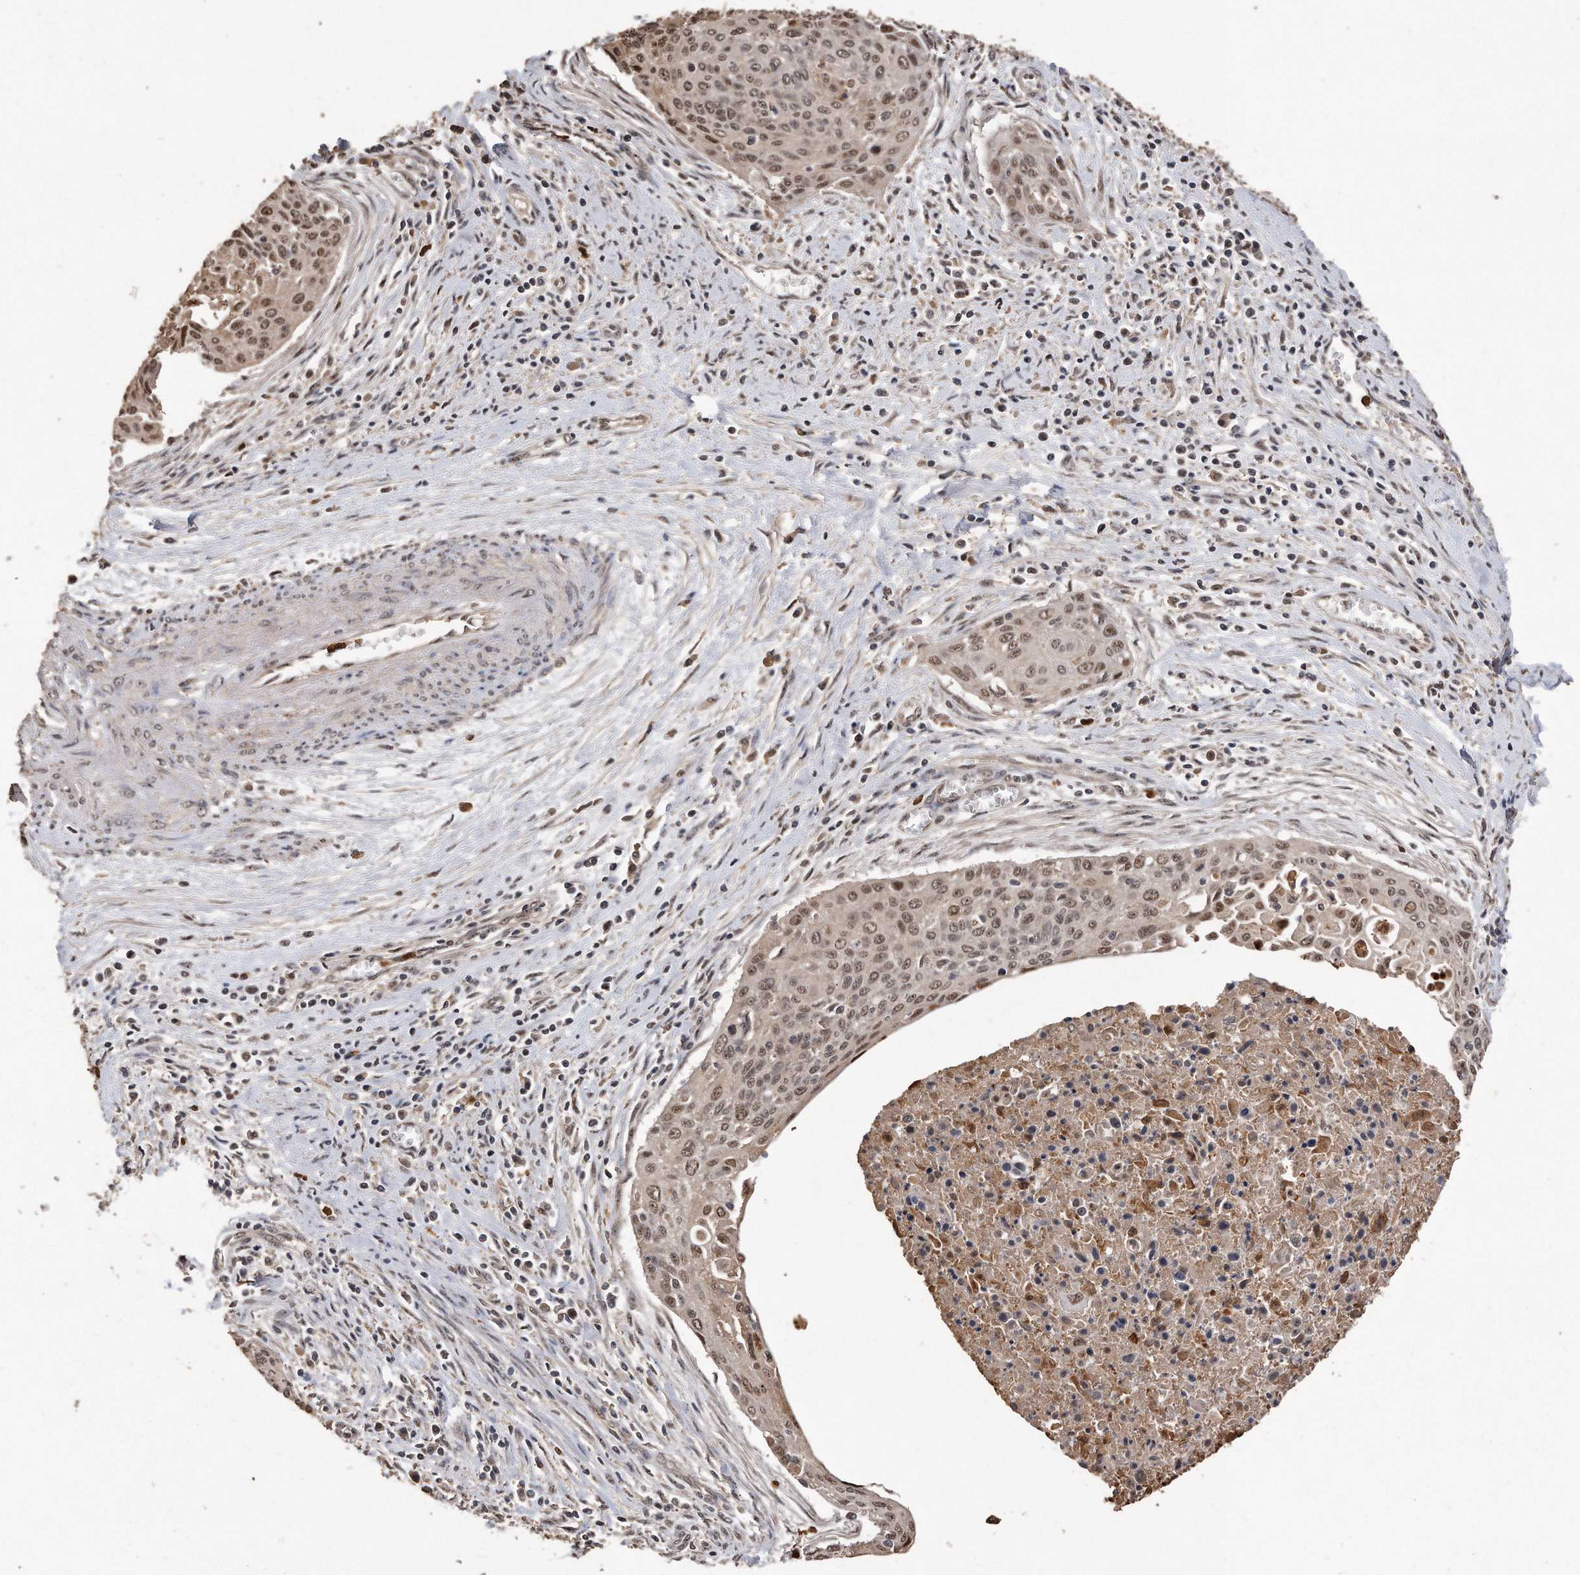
{"staining": {"intensity": "moderate", "quantity": "25%-75%", "location": "cytoplasmic/membranous,nuclear"}, "tissue": "cervical cancer", "cell_type": "Tumor cells", "image_type": "cancer", "snomed": [{"axis": "morphology", "description": "Squamous cell carcinoma, NOS"}, {"axis": "topography", "description": "Cervix"}], "caption": "Tumor cells exhibit moderate cytoplasmic/membranous and nuclear staining in approximately 25%-75% of cells in squamous cell carcinoma (cervical).", "gene": "PELO", "patient": {"sex": "female", "age": 55}}